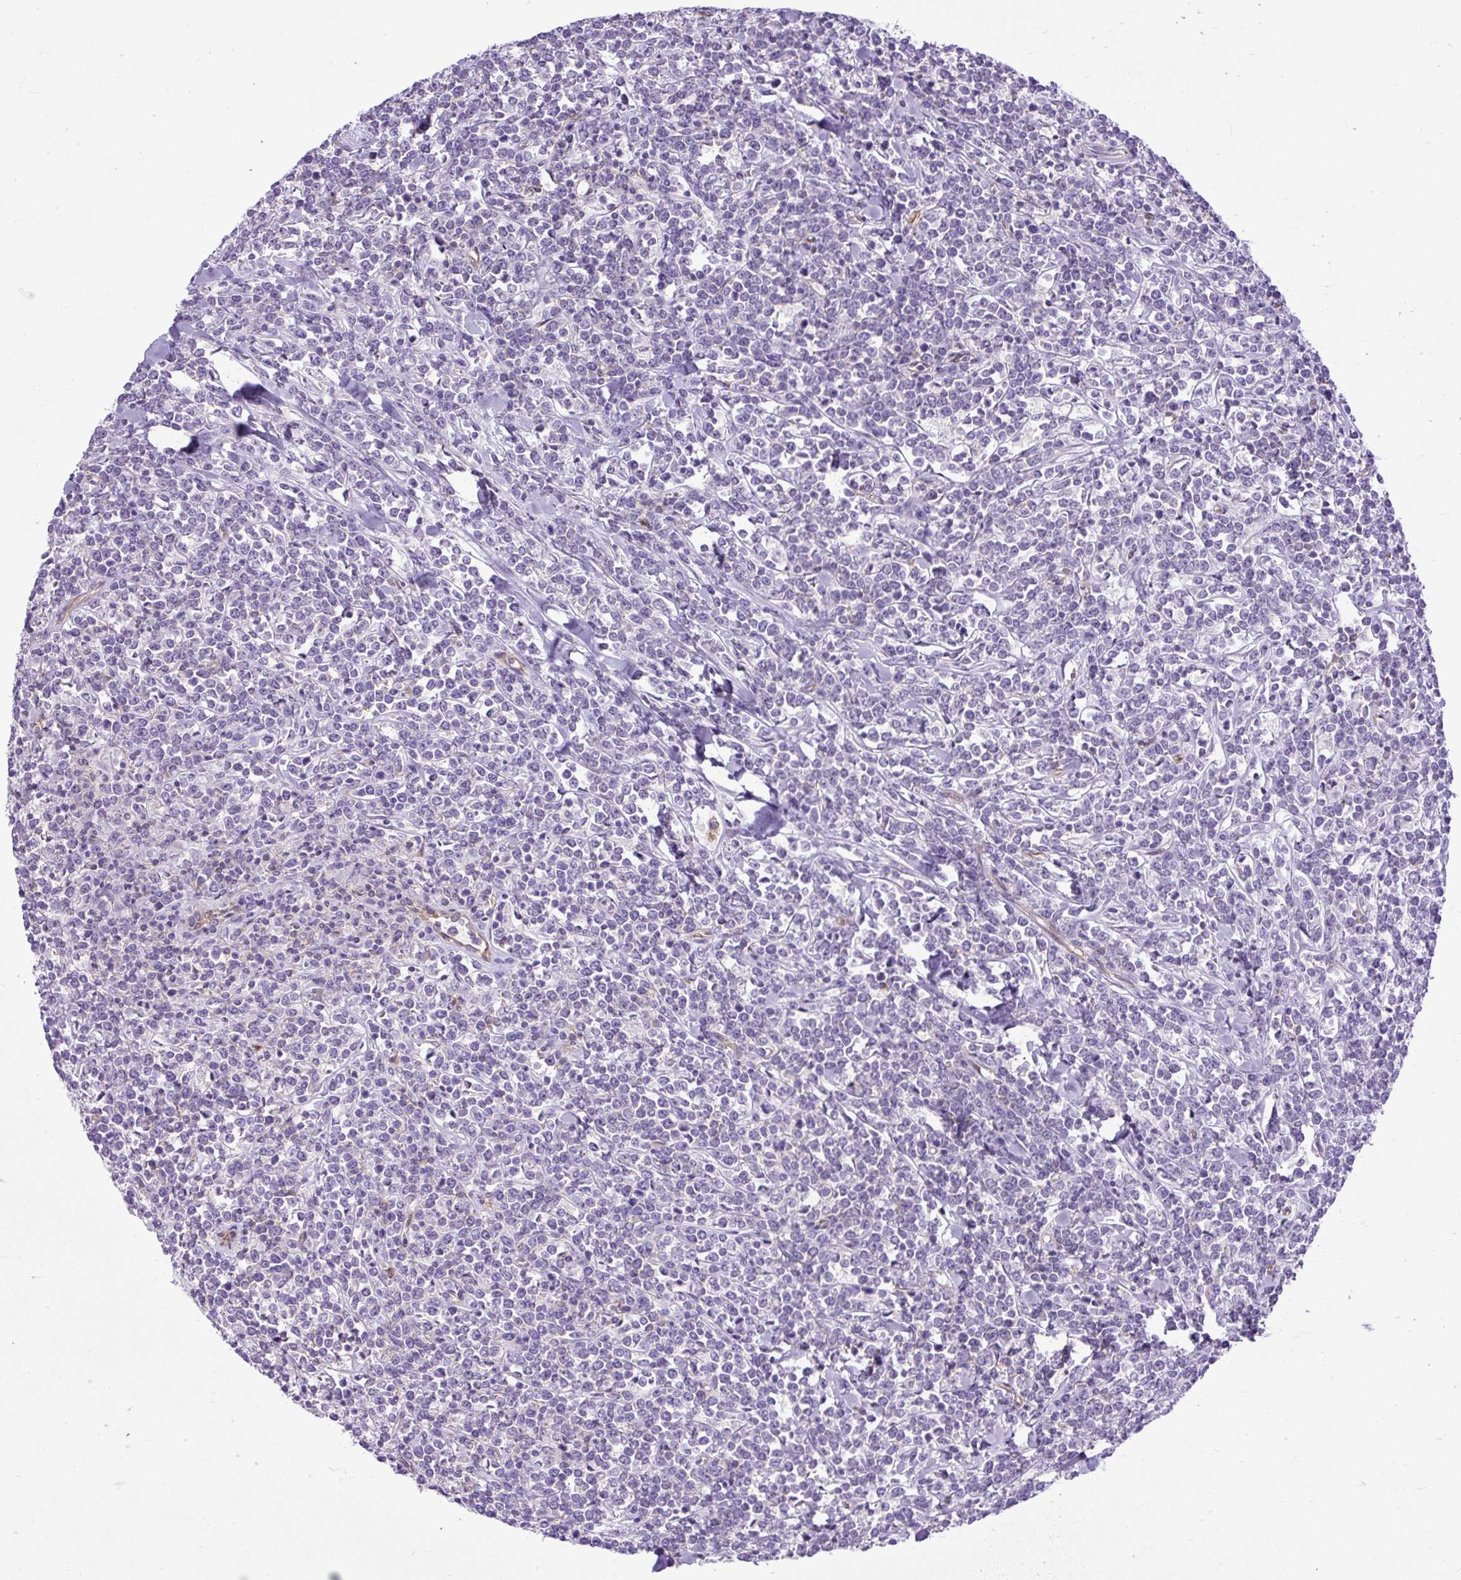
{"staining": {"intensity": "negative", "quantity": "none", "location": "none"}, "tissue": "lymphoma", "cell_type": "Tumor cells", "image_type": "cancer", "snomed": [{"axis": "morphology", "description": "Malignant lymphoma, non-Hodgkin's type, High grade"}, {"axis": "topography", "description": "Small intestine"}, {"axis": "topography", "description": "Colon"}], "caption": "Lymphoma stained for a protein using immunohistochemistry reveals no positivity tumor cells.", "gene": "MAP1S", "patient": {"sex": "male", "age": 8}}